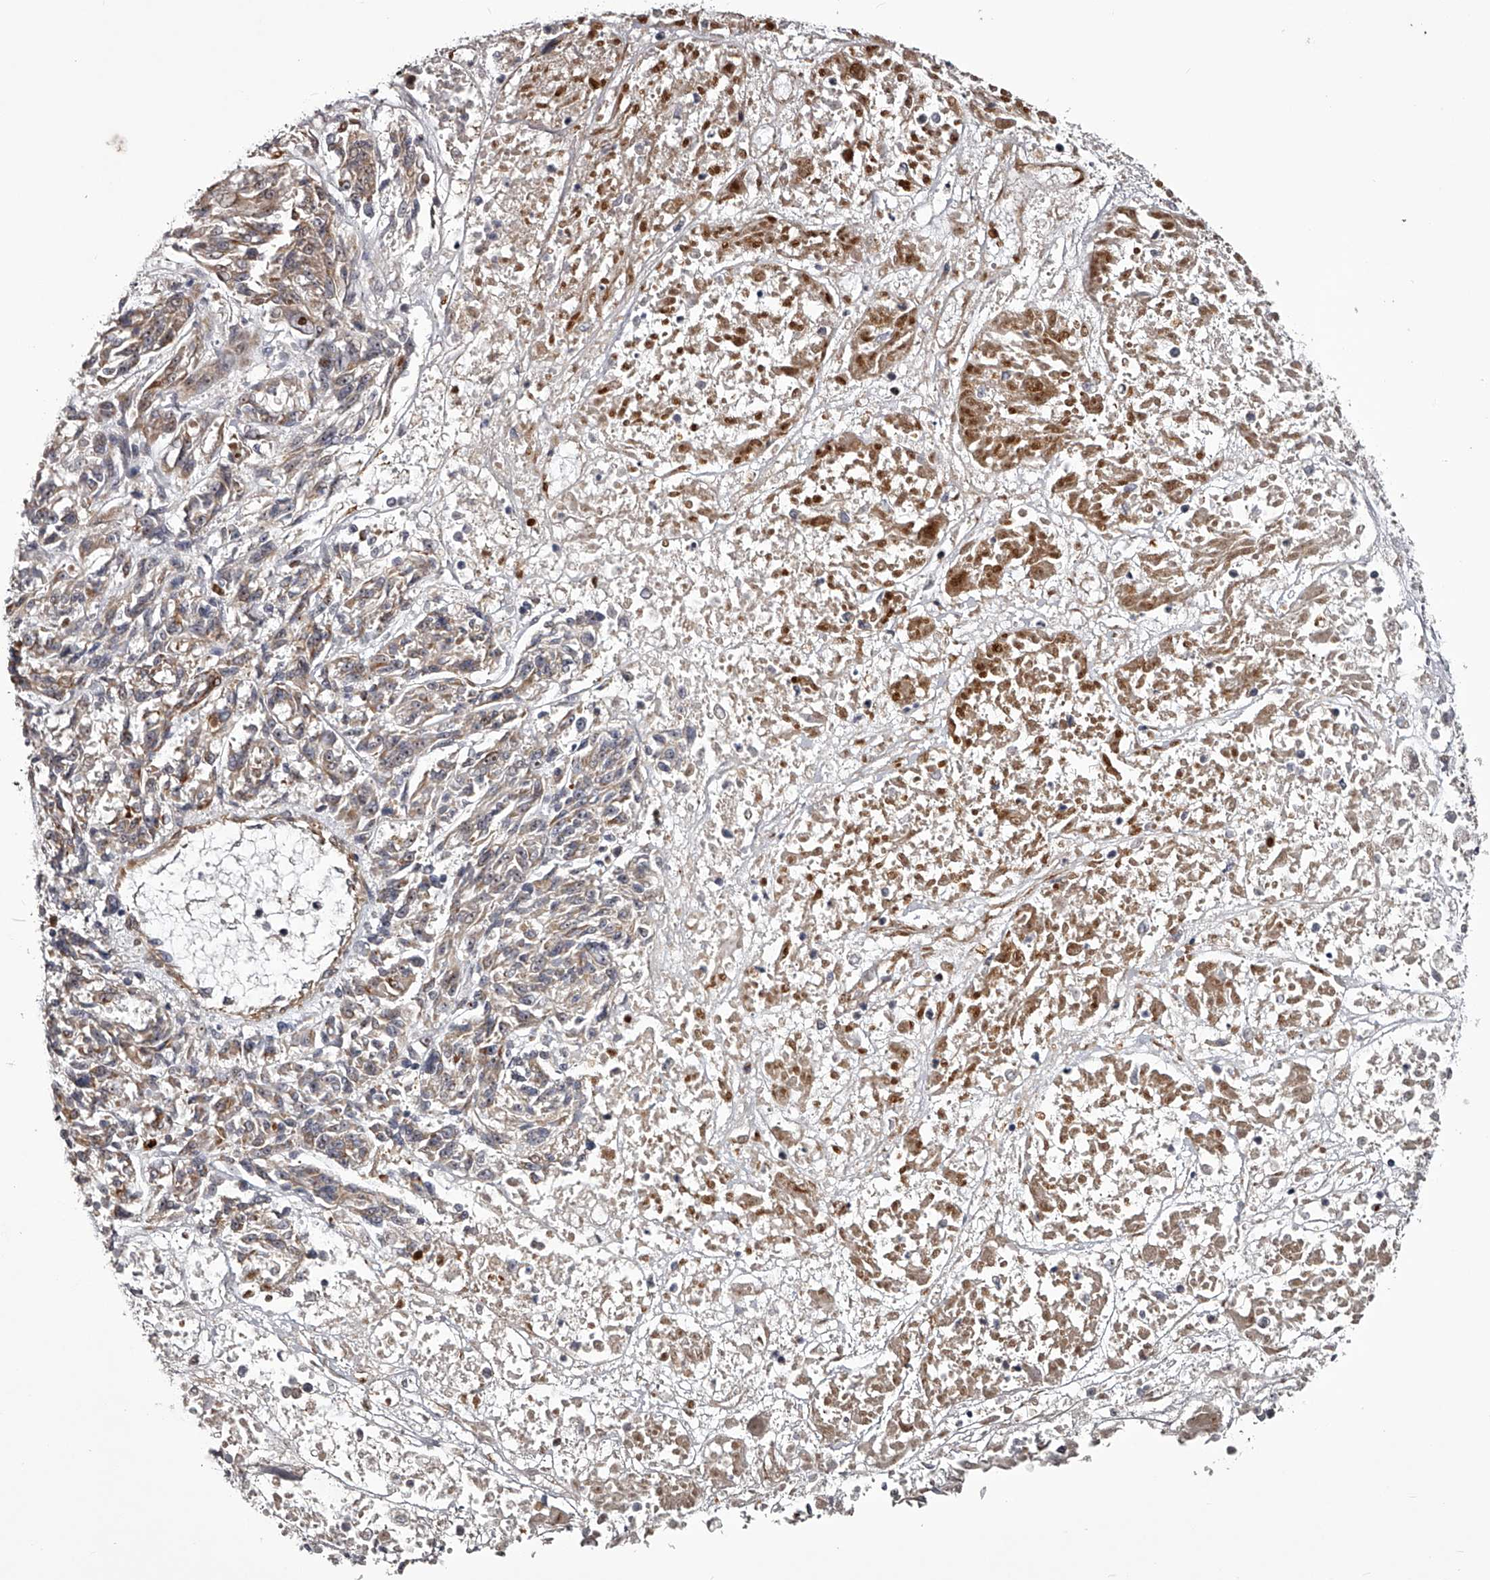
{"staining": {"intensity": "weak", "quantity": ">75%", "location": "cytoplasmic/membranous"}, "tissue": "melanoma", "cell_type": "Tumor cells", "image_type": "cancer", "snomed": [{"axis": "morphology", "description": "Malignant melanoma, NOS"}, {"axis": "topography", "description": "Skin"}], "caption": "Approximately >75% of tumor cells in human malignant melanoma demonstrate weak cytoplasmic/membranous protein staining as visualized by brown immunohistochemical staining.", "gene": "RRP36", "patient": {"sex": "male", "age": 53}}